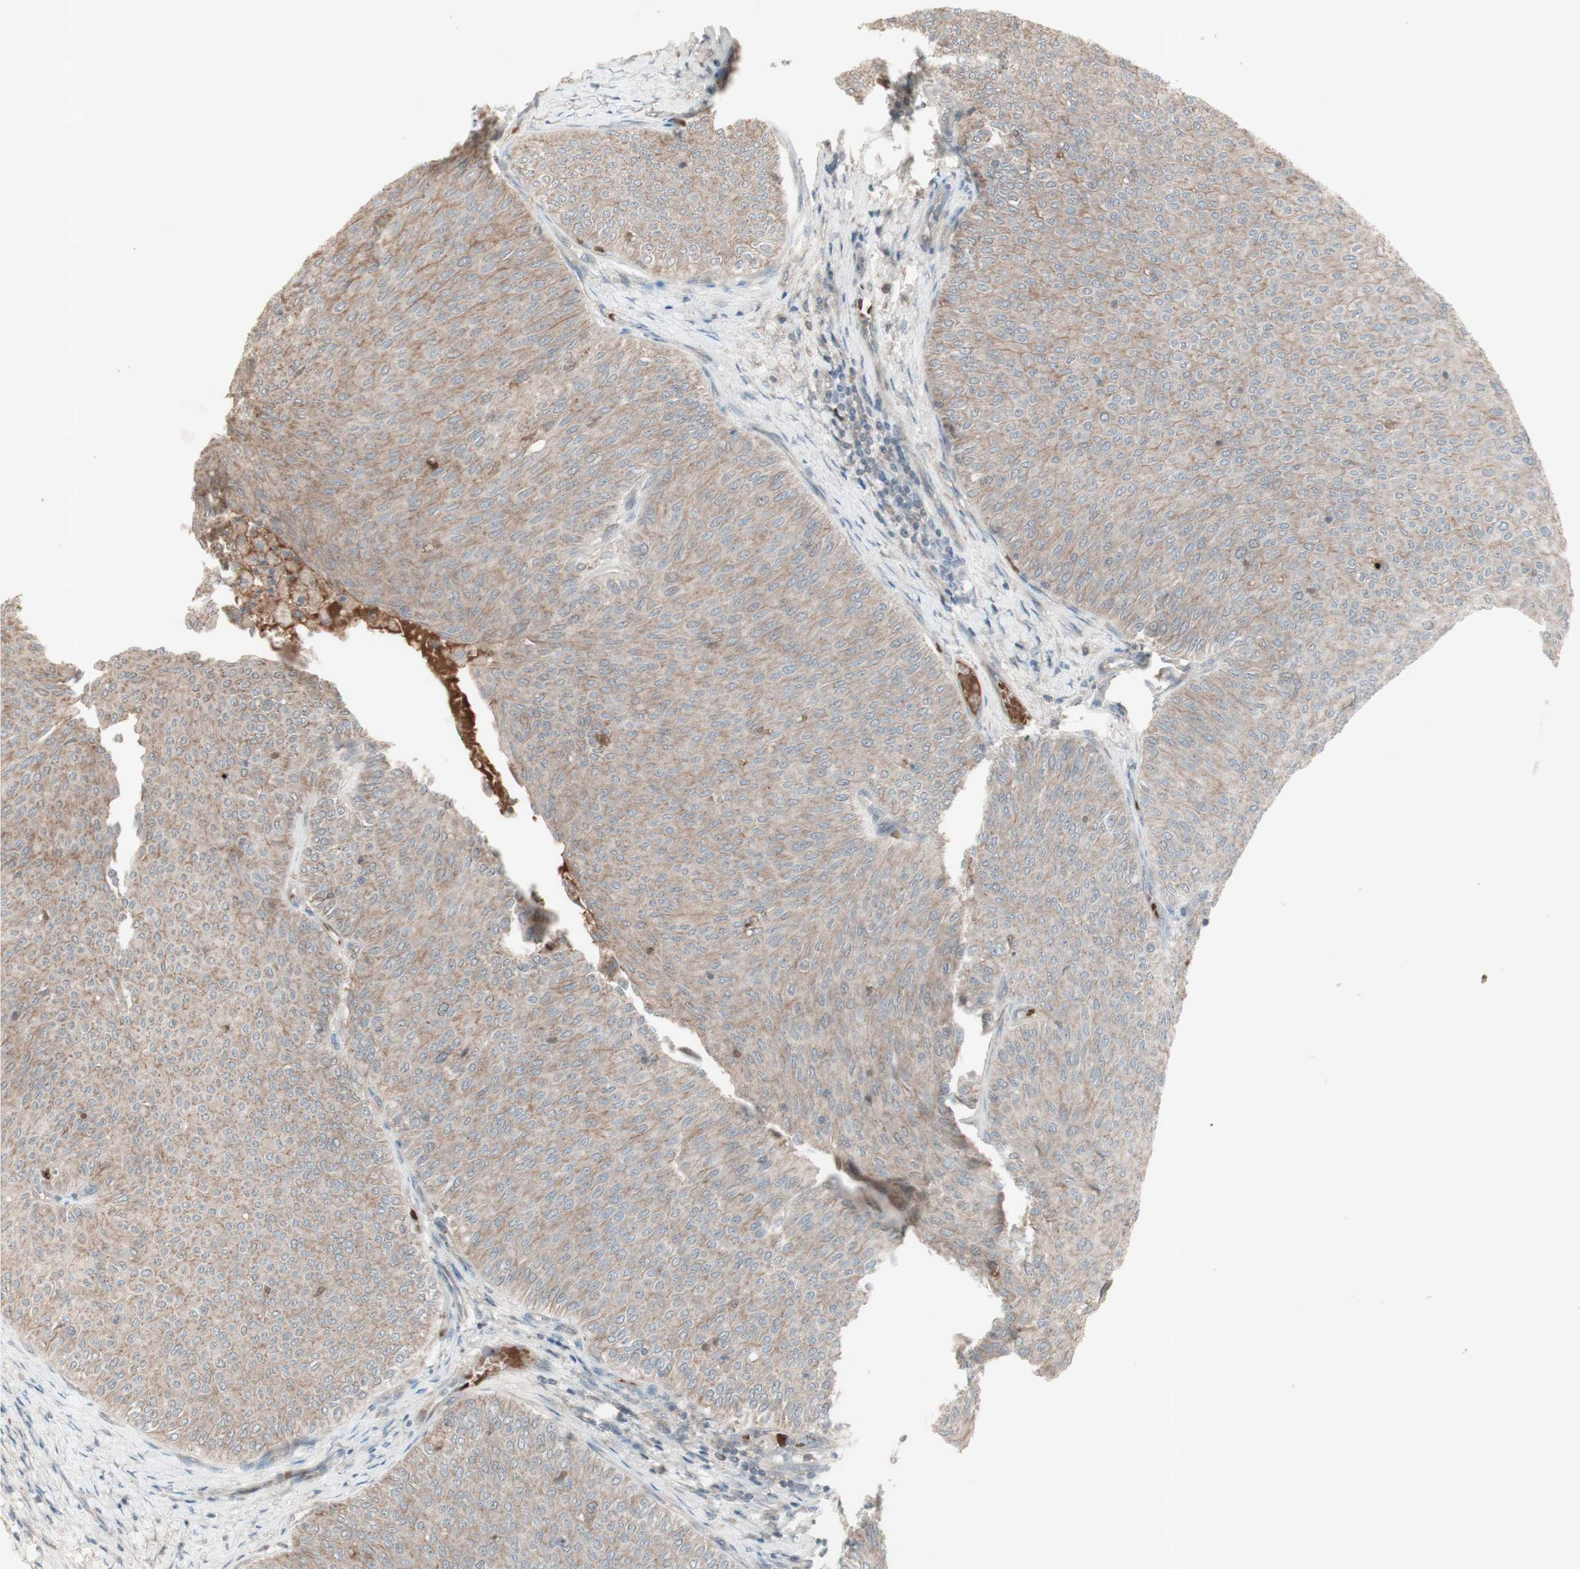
{"staining": {"intensity": "negative", "quantity": "none", "location": "none"}, "tissue": "urothelial cancer", "cell_type": "Tumor cells", "image_type": "cancer", "snomed": [{"axis": "morphology", "description": "Urothelial carcinoma, Low grade"}, {"axis": "topography", "description": "Urinary bladder"}], "caption": "Immunohistochemical staining of human urothelial cancer displays no significant staining in tumor cells.", "gene": "MSH6", "patient": {"sex": "male", "age": 78}}